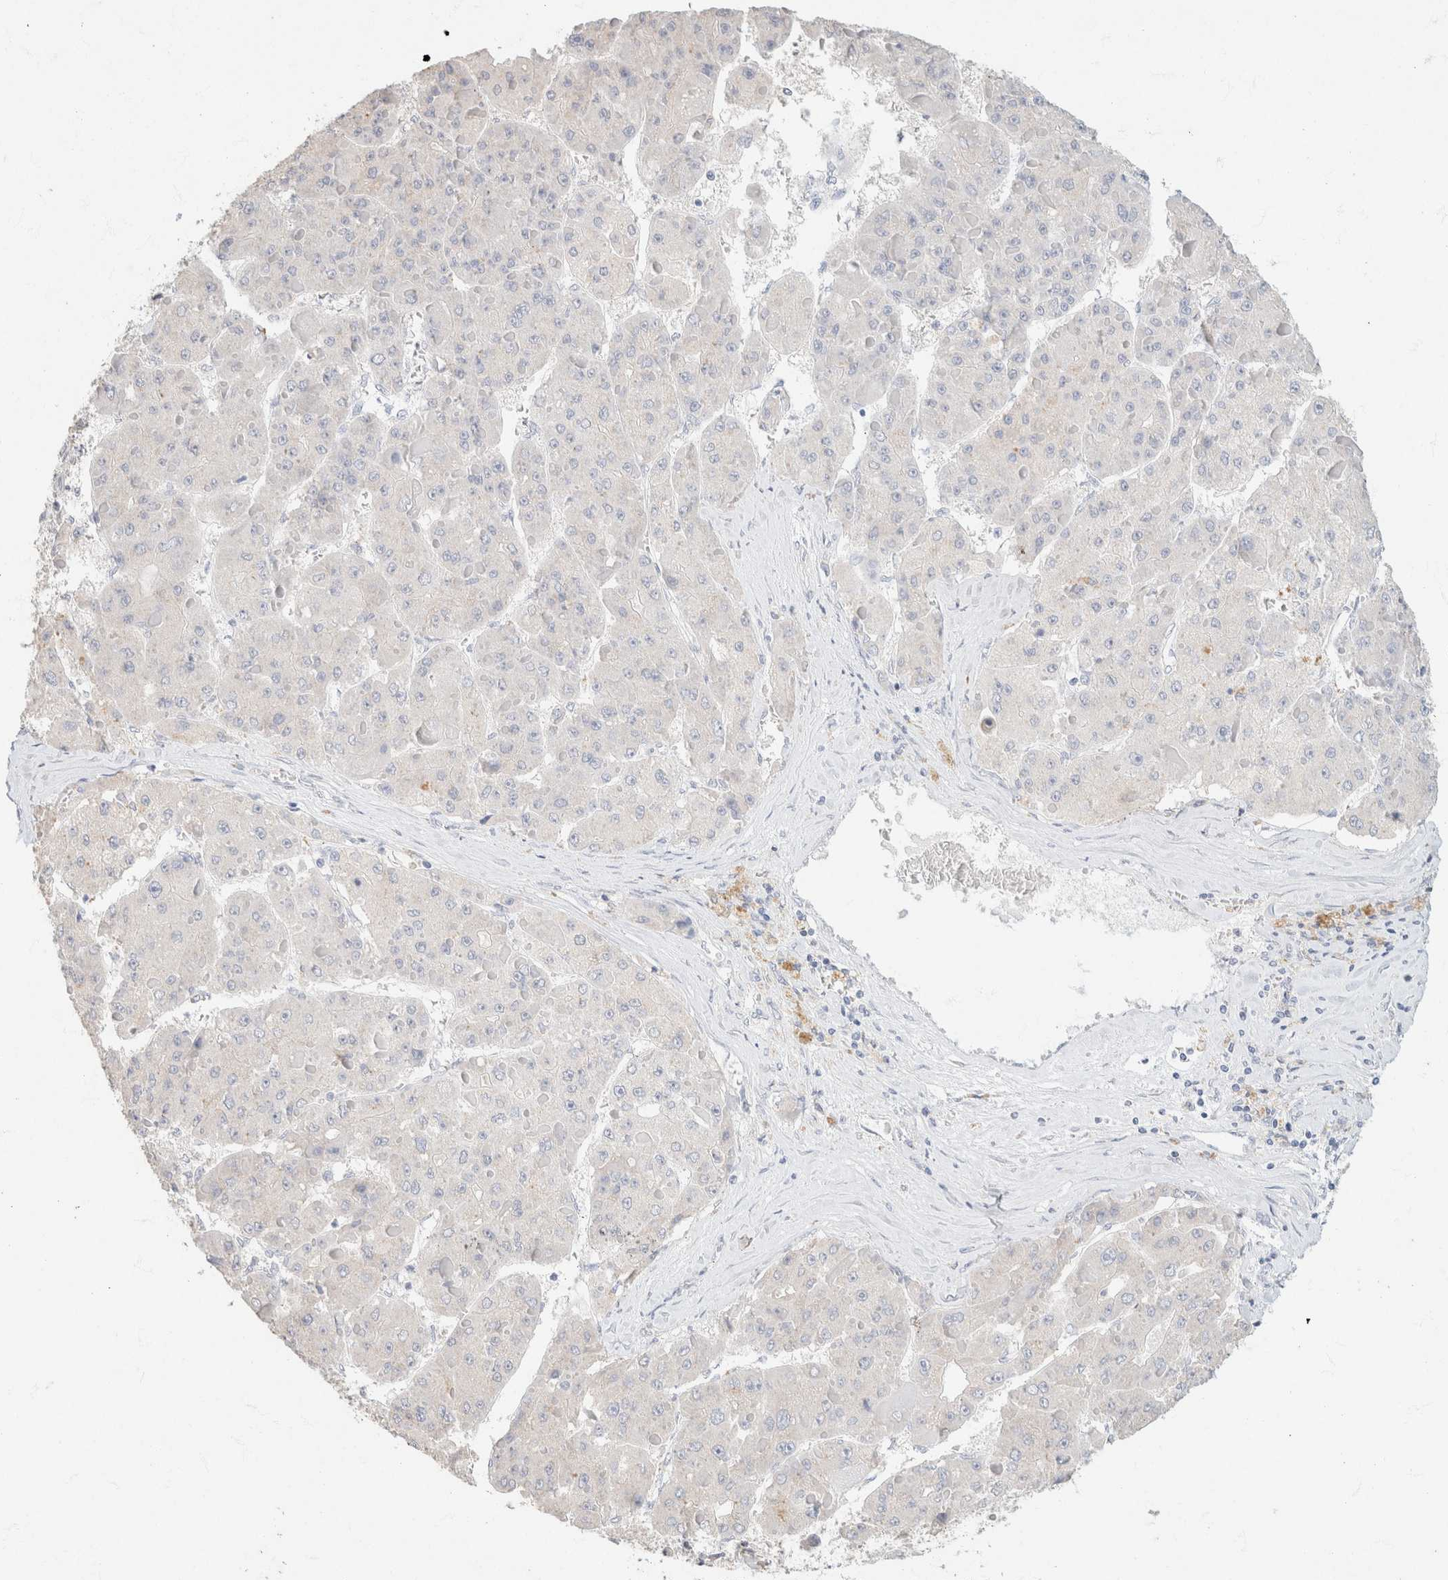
{"staining": {"intensity": "negative", "quantity": "none", "location": "none"}, "tissue": "liver cancer", "cell_type": "Tumor cells", "image_type": "cancer", "snomed": [{"axis": "morphology", "description": "Carcinoma, Hepatocellular, NOS"}, {"axis": "topography", "description": "Liver"}], "caption": "Histopathology image shows no significant protein expression in tumor cells of liver hepatocellular carcinoma. (DAB (3,3'-diaminobenzidine) immunohistochemistry visualized using brightfield microscopy, high magnification).", "gene": "CA12", "patient": {"sex": "female", "age": 73}}